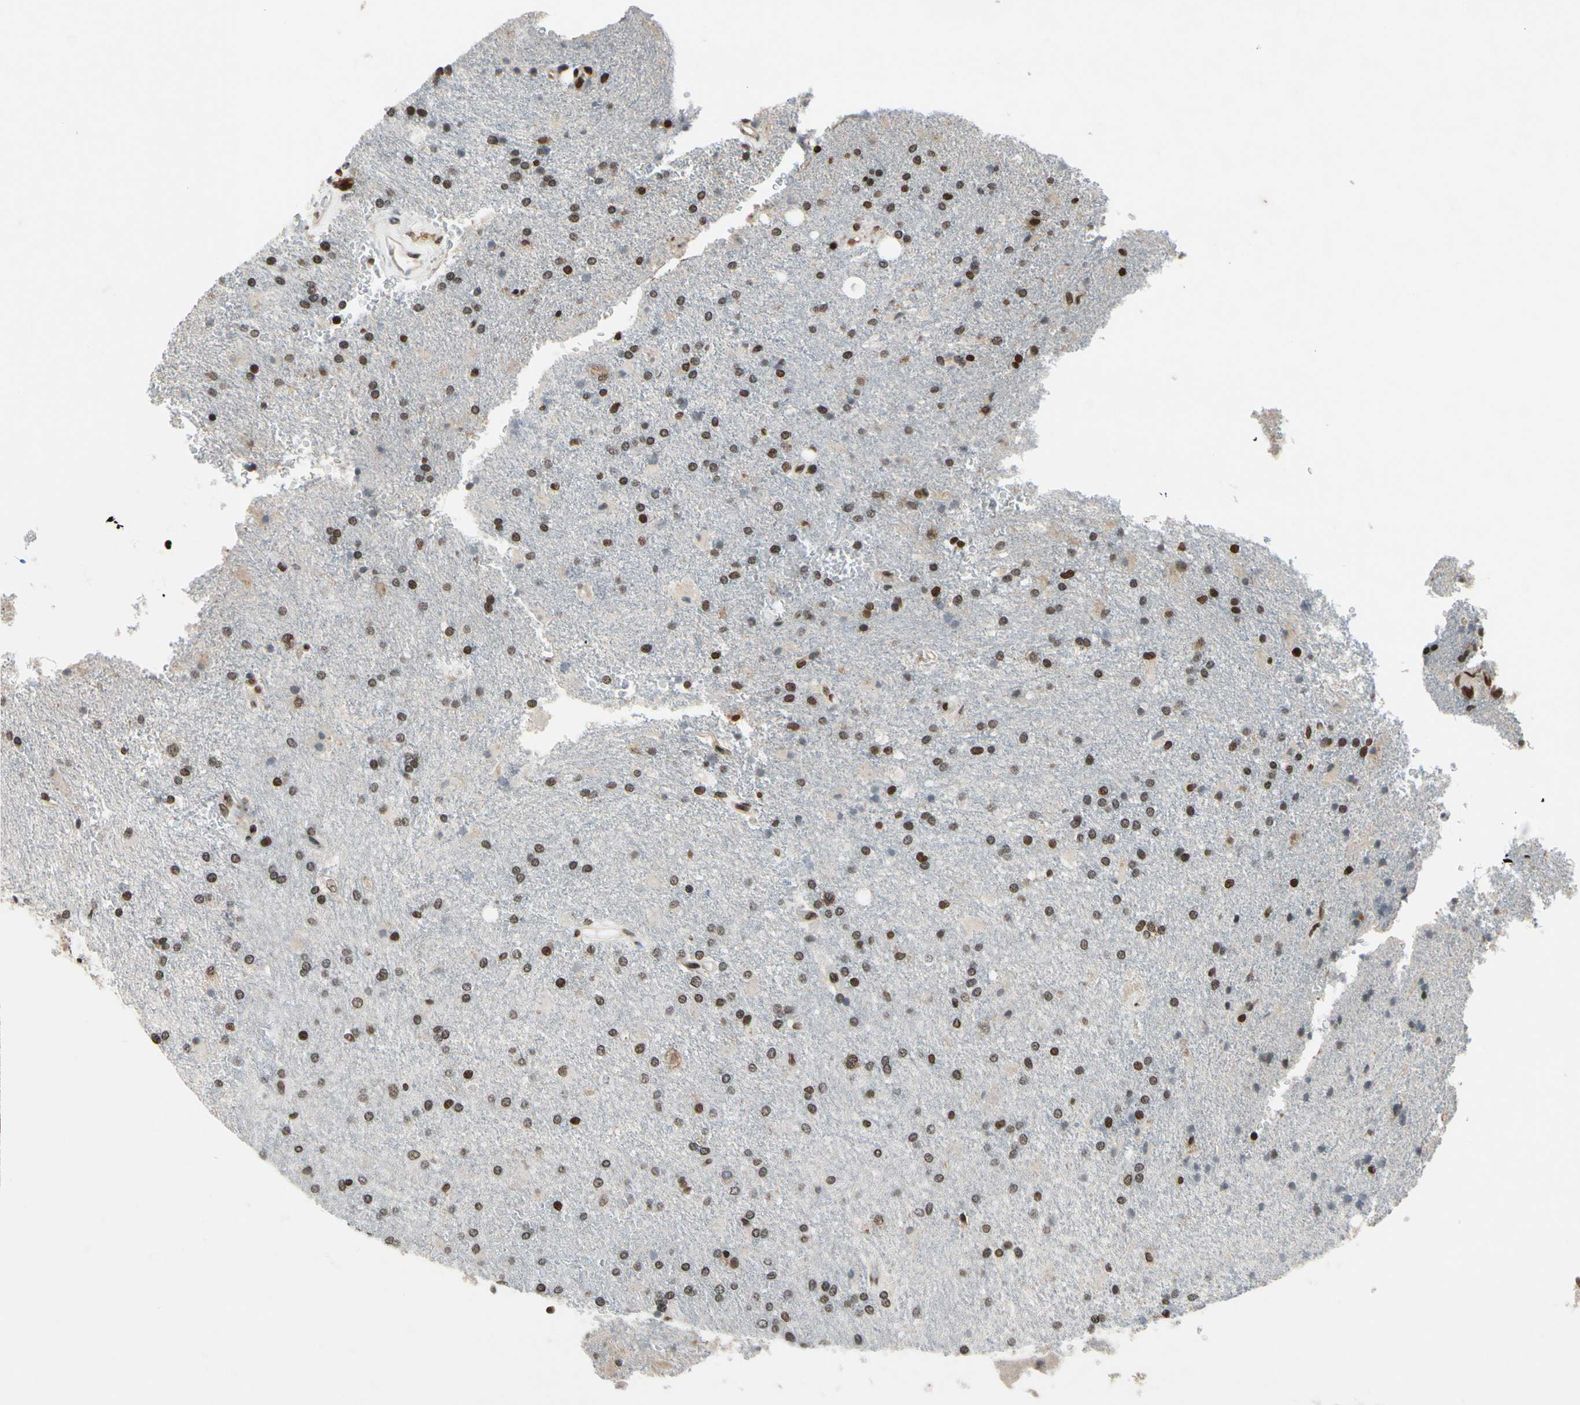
{"staining": {"intensity": "strong", "quantity": "25%-75%", "location": "nuclear"}, "tissue": "glioma", "cell_type": "Tumor cells", "image_type": "cancer", "snomed": [{"axis": "morphology", "description": "Glioma, malignant, High grade"}, {"axis": "topography", "description": "Brain"}], "caption": "Immunohistochemical staining of glioma shows strong nuclear protein positivity in approximately 25%-75% of tumor cells.", "gene": "RECQL", "patient": {"sex": "male", "age": 71}}